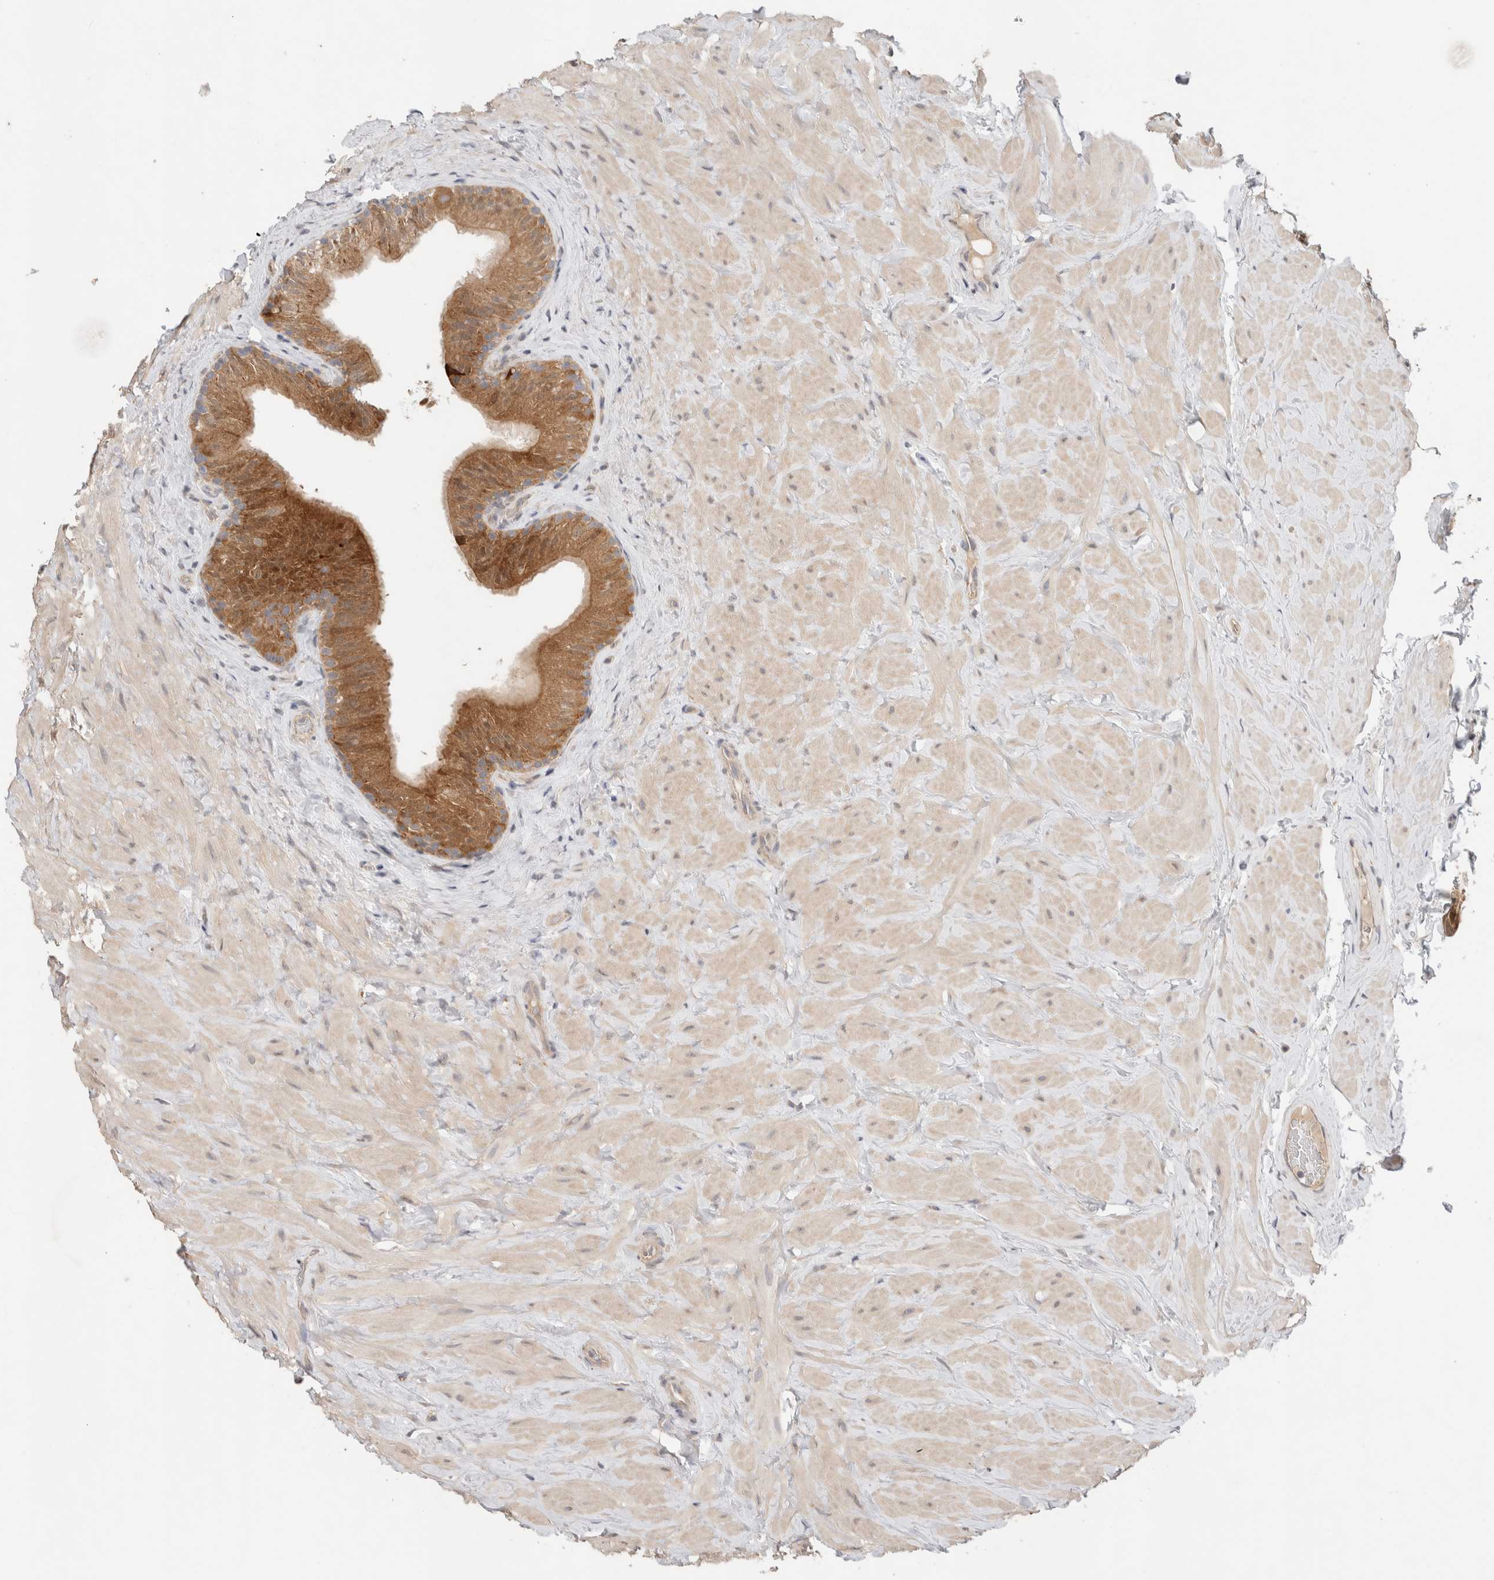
{"staining": {"intensity": "moderate", "quantity": ">75%", "location": "cytoplasmic/membranous"}, "tissue": "epididymis", "cell_type": "Glandular cells", "image_type": "normal", "snomed": [{"axis": "morphology", "description": "Normal tissue, NOS"}, {"axis": "topography", "description": "Vascular tissue"}, {"axis": "topography", "description": "Epididymis"}], "caption": "A high-resolution histopathology image shows IHC staining of benign epididymis, which displays moderate cytoplasmic/membranous staining in approximately >75% of glandular cells. (DAB (3,3'-diaminobenzidine) IHC, brown staining for protein, blue staining for nuclei).", "gene": "SGK1", "patient": {"sex": "male", "age": 49}}